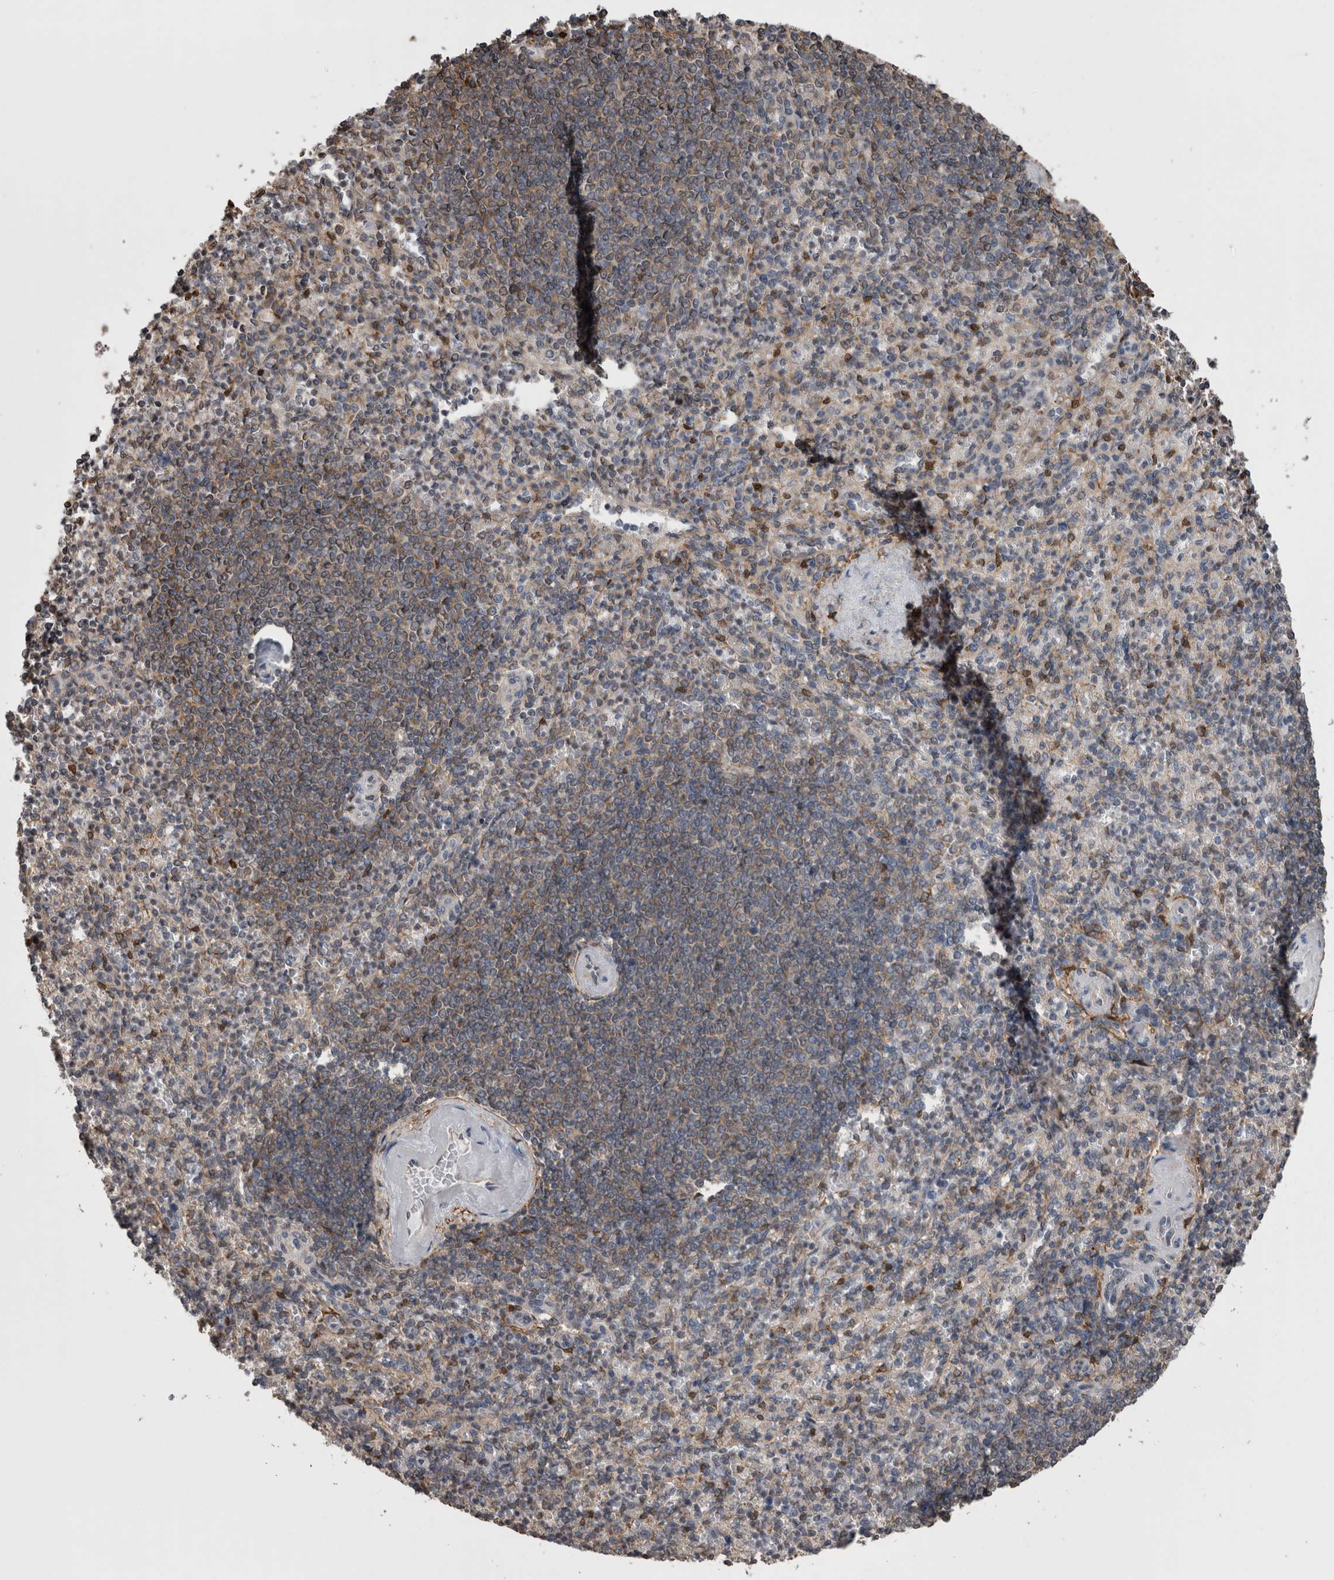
{"staining": {"intensity": "moderate", "quantity": "<25%", "location": "cytoplasmic/membranous"}, "tissue": "spleen", "cell_type": "Cells in red pulp", "image_type": "normal", "snomed": [{"axis": "morphology", "description": "Normal tissue, NOS"}, {"axis": "topography", "description": "Spleen"}], "caption": "This photomicrograph exhibits IHC staining of normal human spleen, with low moderate cytoplasmic/membranous expression in about <25% of cells in red pulp.", "gene": "DDX6", "patient": {"sex": "female", "age": 74}}